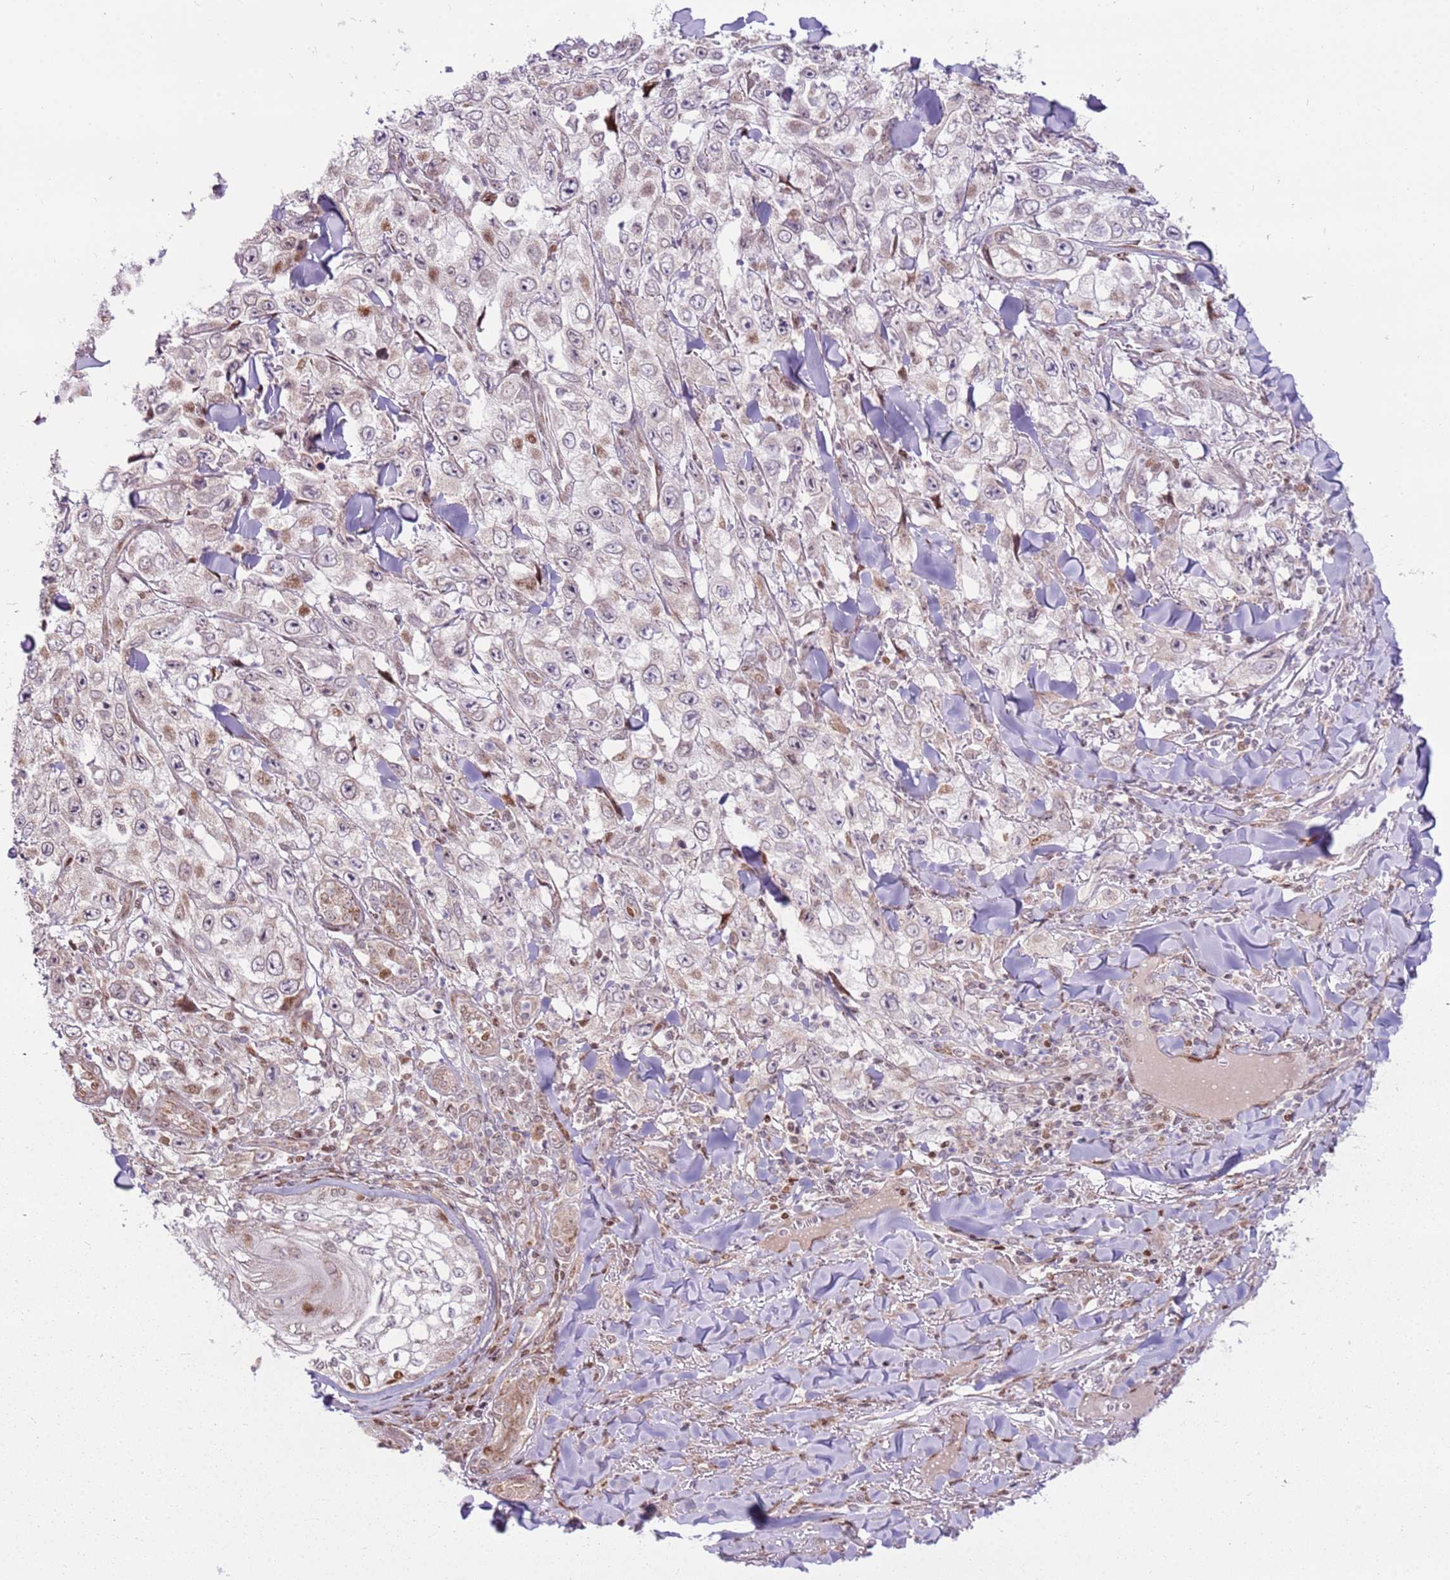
{"staining": {"intensity": "moderate", "quantity": "<25%", "location": "cytoplasmic/membranous"}, "tissue": "skin cancer", "cell_type": "Tumor cells", "image_type": "cancer", "snomed": [{"axis": "morphology", "description": "Squamous cell carcinoma, NOS"}, {"axis": "topography", "description": "Skin"}], "caption": "Protein analysis of skin cancer (squamous cell carcinoma) tissue exhibits moderate cytoplasmic/membranous positivity in about <25% of tumor cells. (brown staining indicates protein expression, while blue staining denotes nuclei).", "gene": "PCTP", "patient": {"sex": "male", "age": 82}}